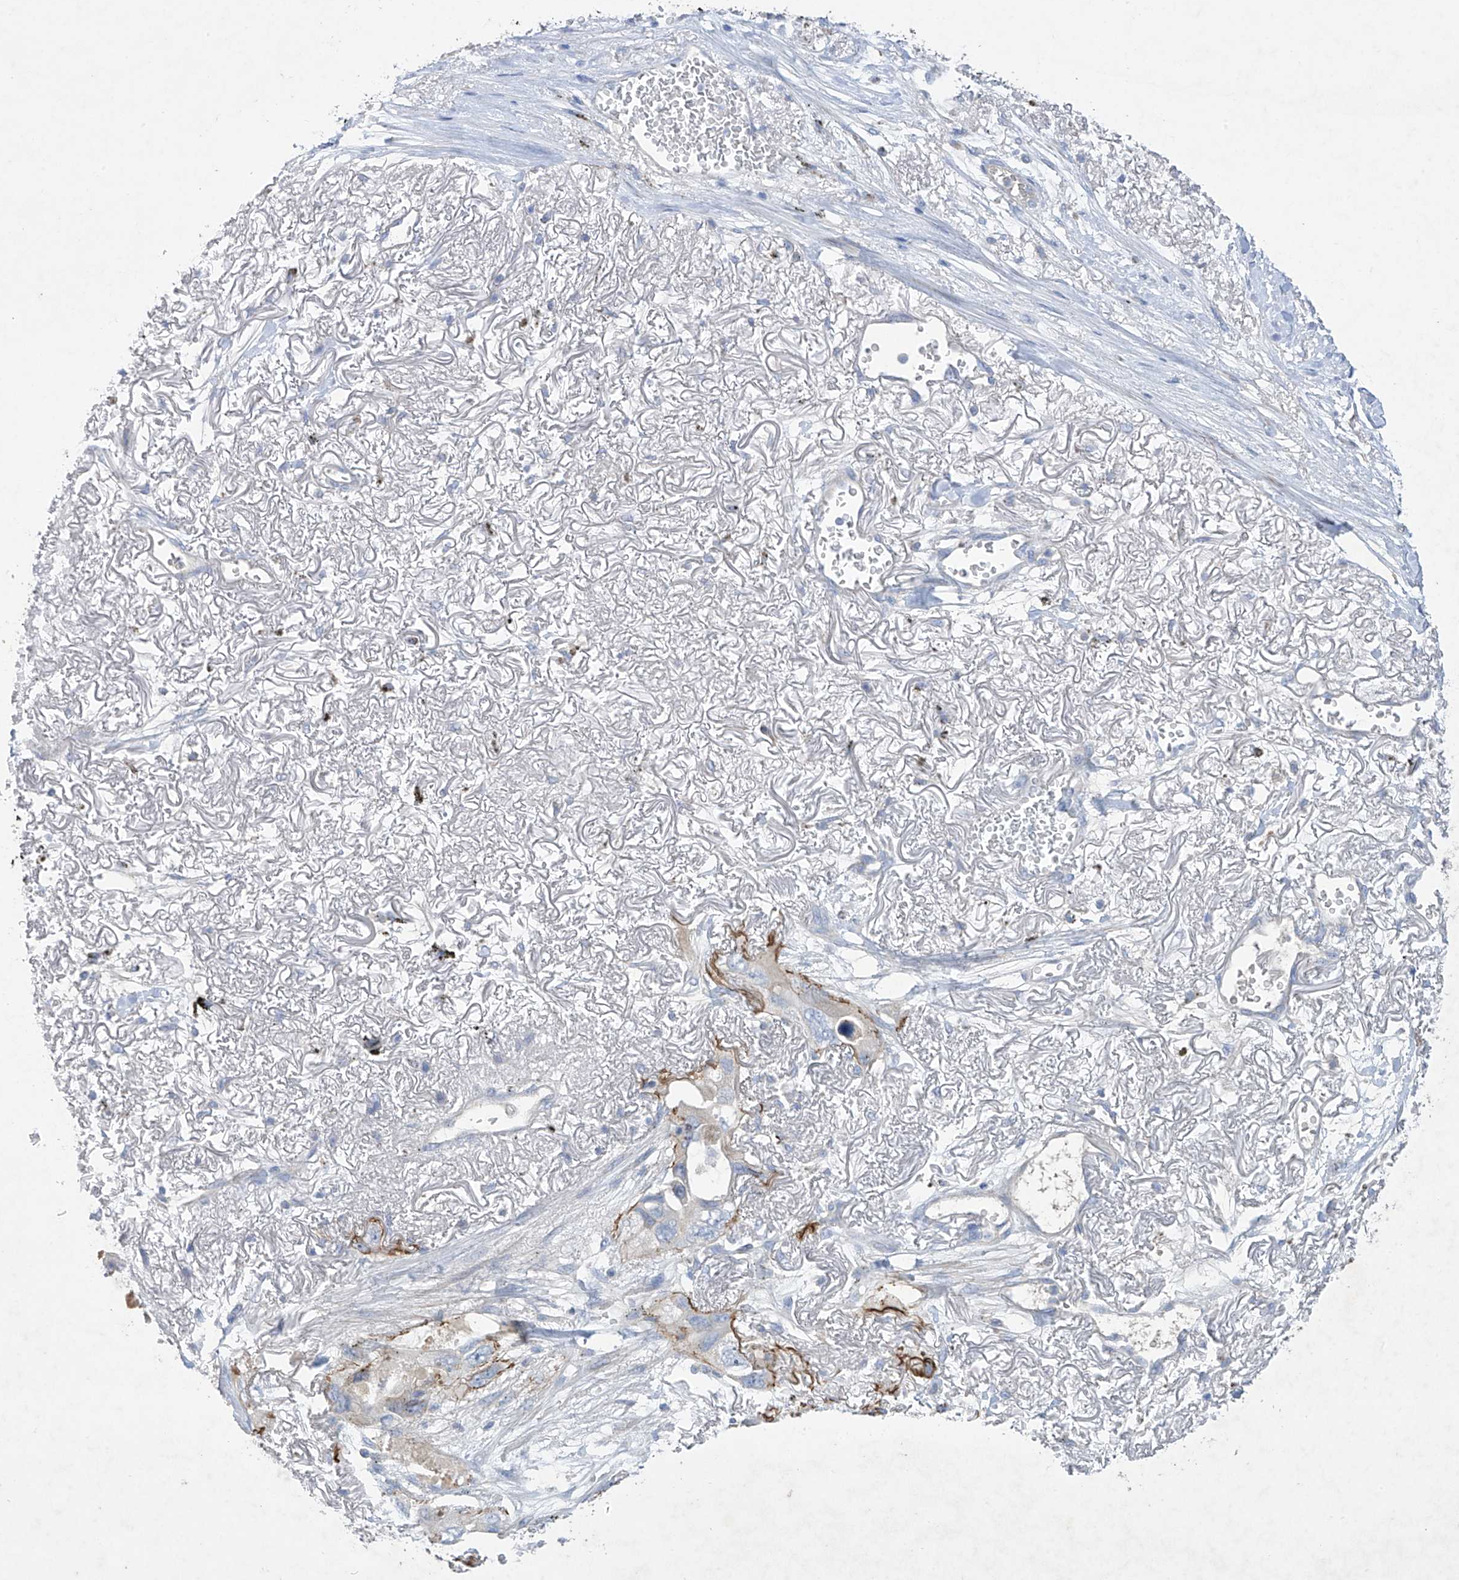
{"staining": {"intensity": "moderate", "quantity": "<25%", "location": "cytoplasmic/membranous"}, "tissue": "lung cancer", "cell_type": "Tumor cells", "image_type": "cancer", "snomed": [{"axis": "morphology", "description": "Squamous cell carcinoma, NOS"}, {"axis": "topography", "description": "Lung"}], "caption": "Moderate cytoplasmic/membranous staining for a protein is appreciated in about <25% of tumor cells of squamous cell carcinoma (lung) using IHC.", "gene": "PRSS12", "patient": {"sex": "female", "age": 73}}